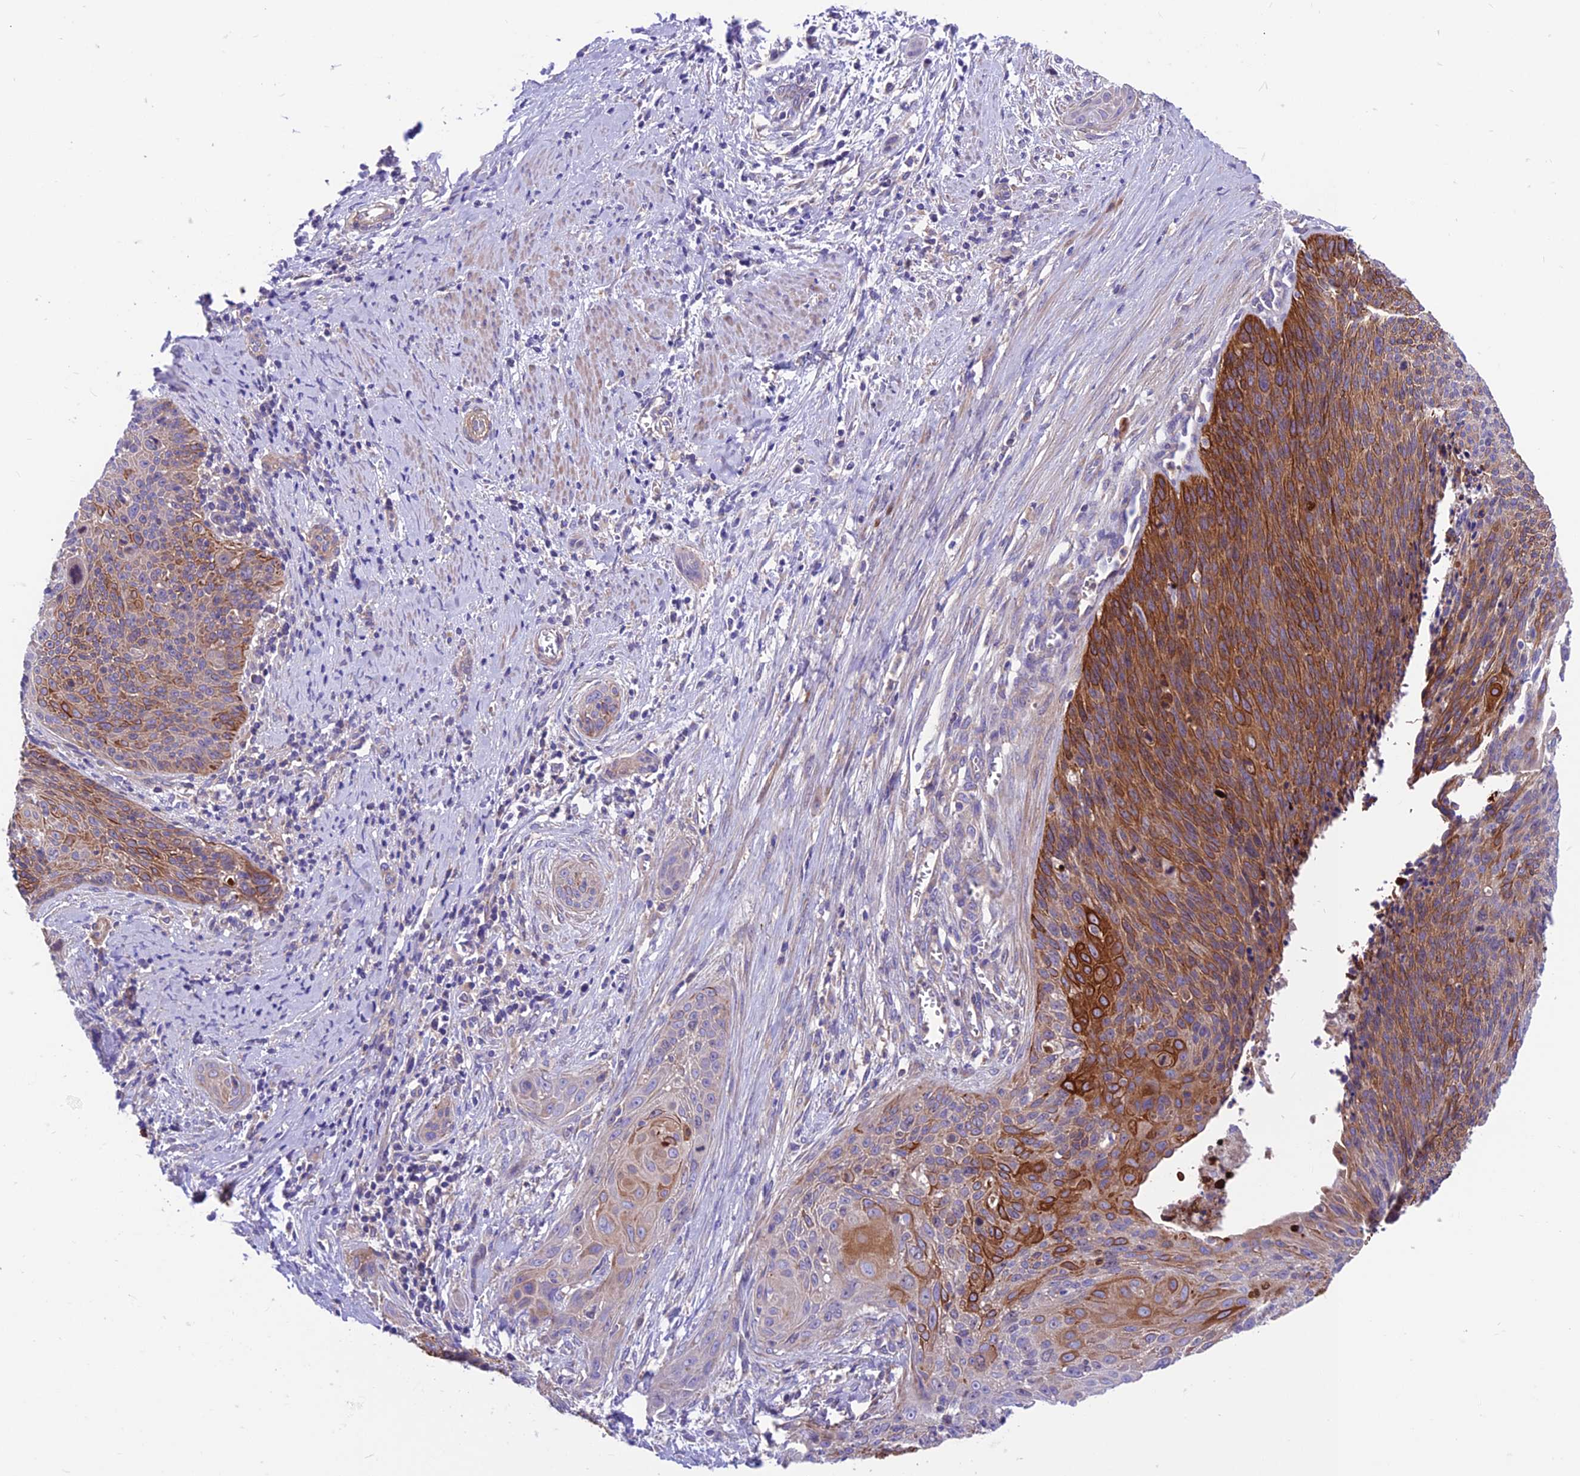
{"staining": {"intensity": "strong", "quantity": "25%-75%", "location": "cytoplasmic/membranous"}, "tissue": "cervical cancer", "cell_type": "Tumor cells", "image_type": "cancer", "snomed": [{"axis": "morphology", "description": "Squamous cell carcinoma, NOS"}, {"axis": "topography", "description": "Cervix"}], "caption": "Cervical cancer (squamous cell carcinoma) stained with a protein marker demonstrates strong staining in tumor cells.", "gene": "VPS16", "patient": {"sex": "female", "age": 55}}